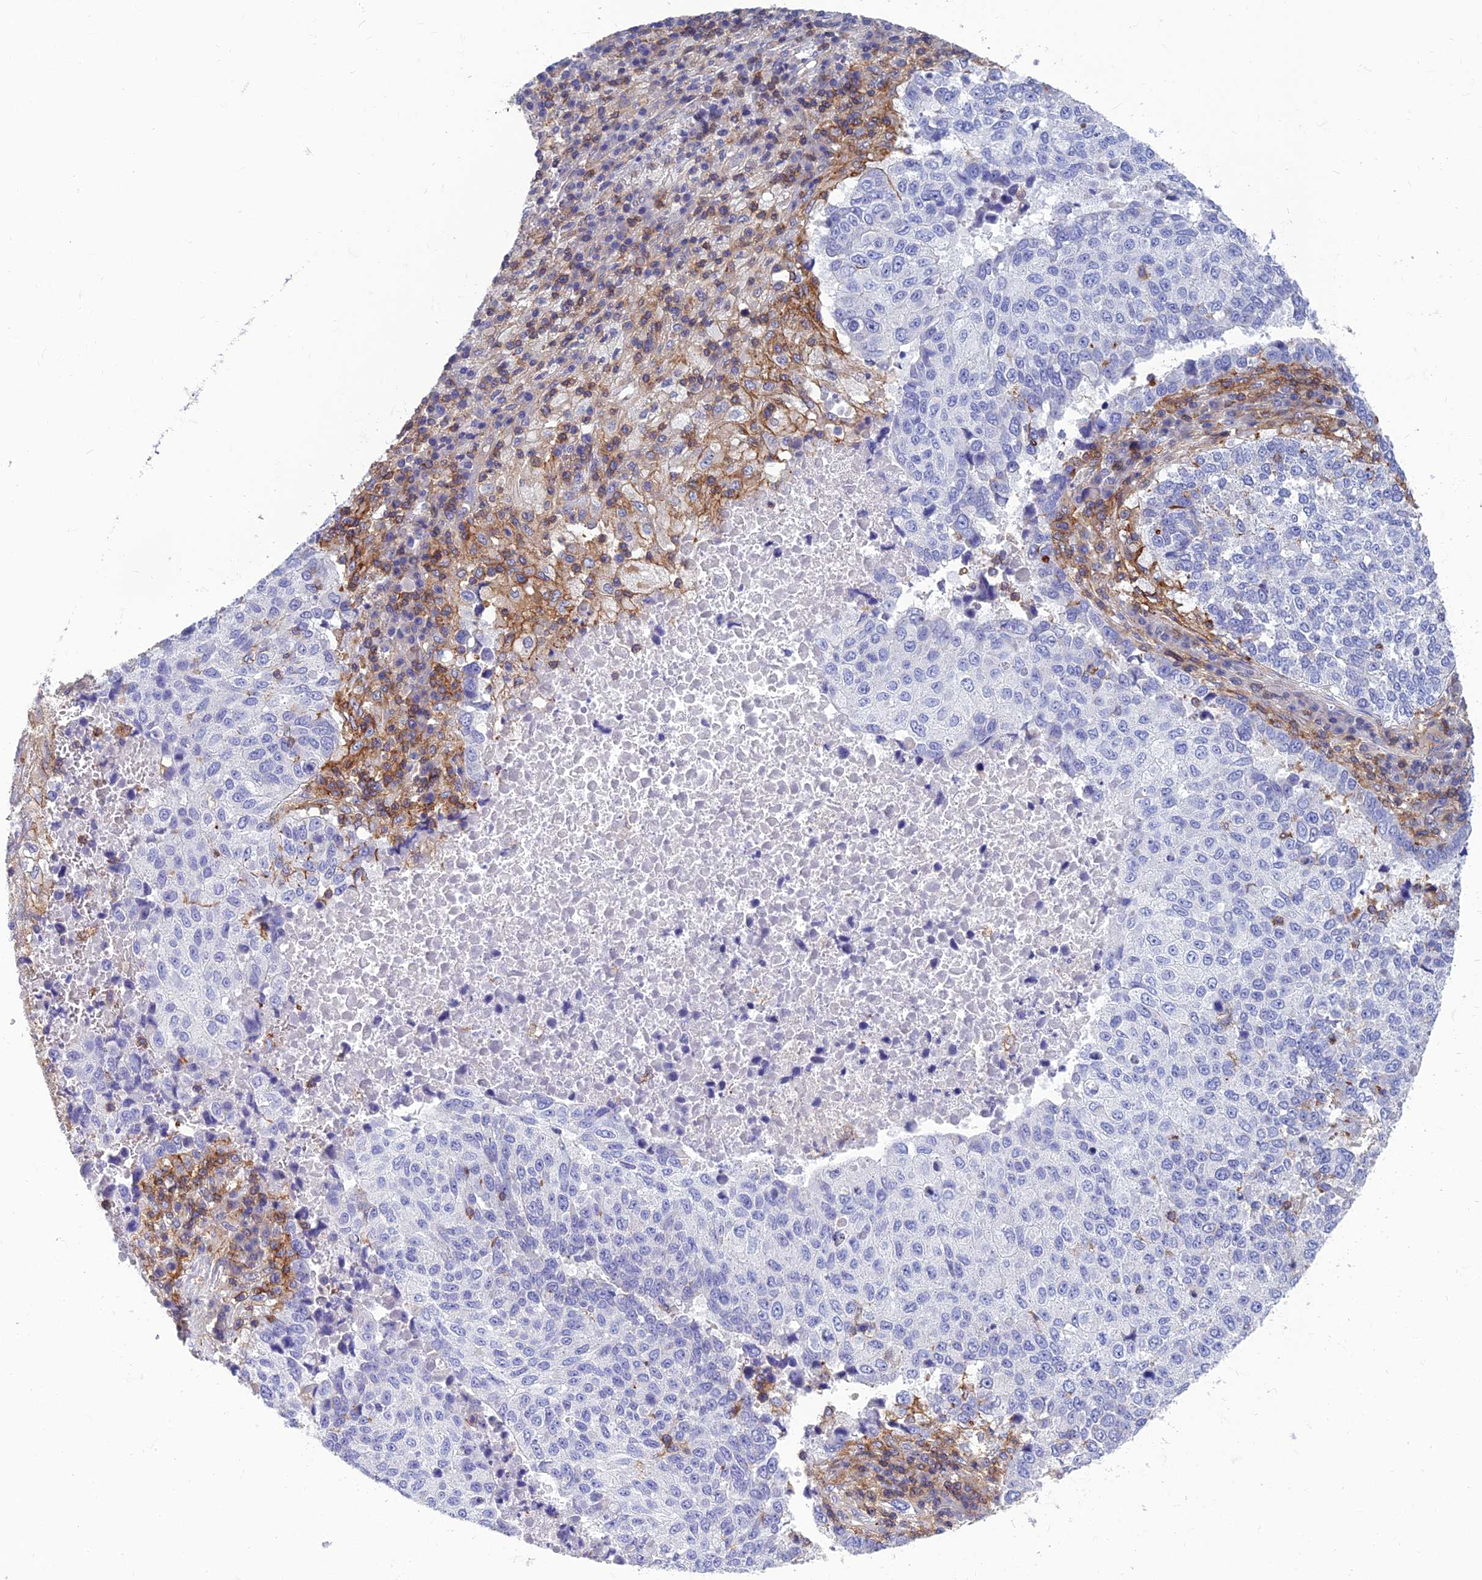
{"staining": {"intensity": "negative", "quantity": "none", "location": "none"}, "tissue": "lung cancer", "cell_type": "Tumor cells", "image_type": "cancer", "snomed": [{"axis": "morphology", "description": "Squamous cell carcinoma, NOS"}, {"axis": "topography", "description": "Lung"}], "caption": "This histopathology image is of lung squamous cell carcinoma stained with IHC to label a protein in brown with the nuclei are counter-stained blue. There is no staining in tumor cells. (DAB immunohistochemistry, high magnification).", "gene": "PPP1R18", "patient": {"sex": "male", "age": 73}}